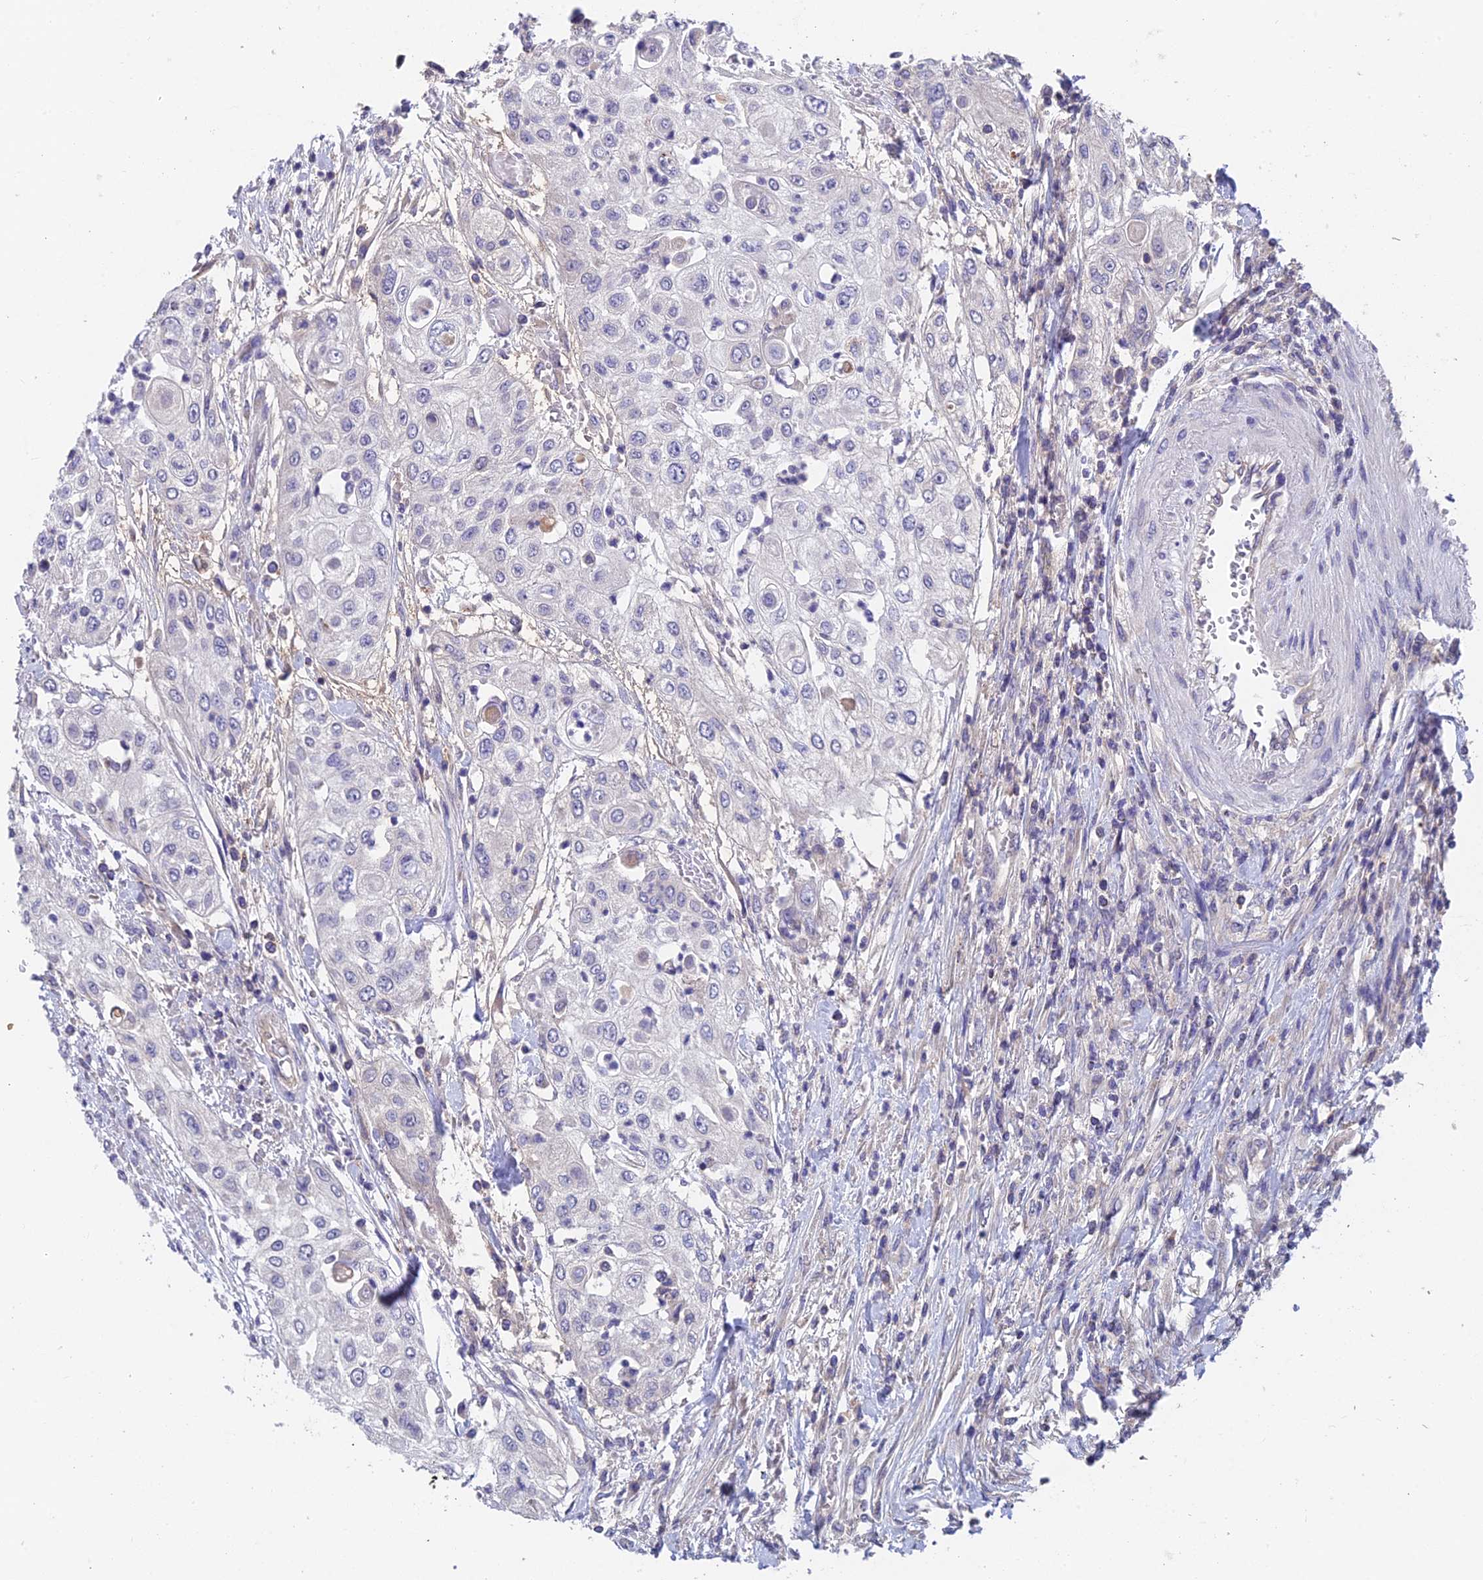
{"staining": {"intensity": "negative", "quantity": "none", "location": "none"}, "tissue": "urothelial cancer", "cell_type": "Tumor cells", "image_type": "cancer", "snomed": [{"axis": "morphology", "description": "Urothelial carcinoma, High grade"}, {"axis": "topography", "description": "Urinary bladder"}], "caption": "Histopathology image shows no protein expression in tumor cells of high-grade urothelial carcinoma tissue.", "gene": "ADAMTS13", "patient": {"sex": "female", "age": 79}}